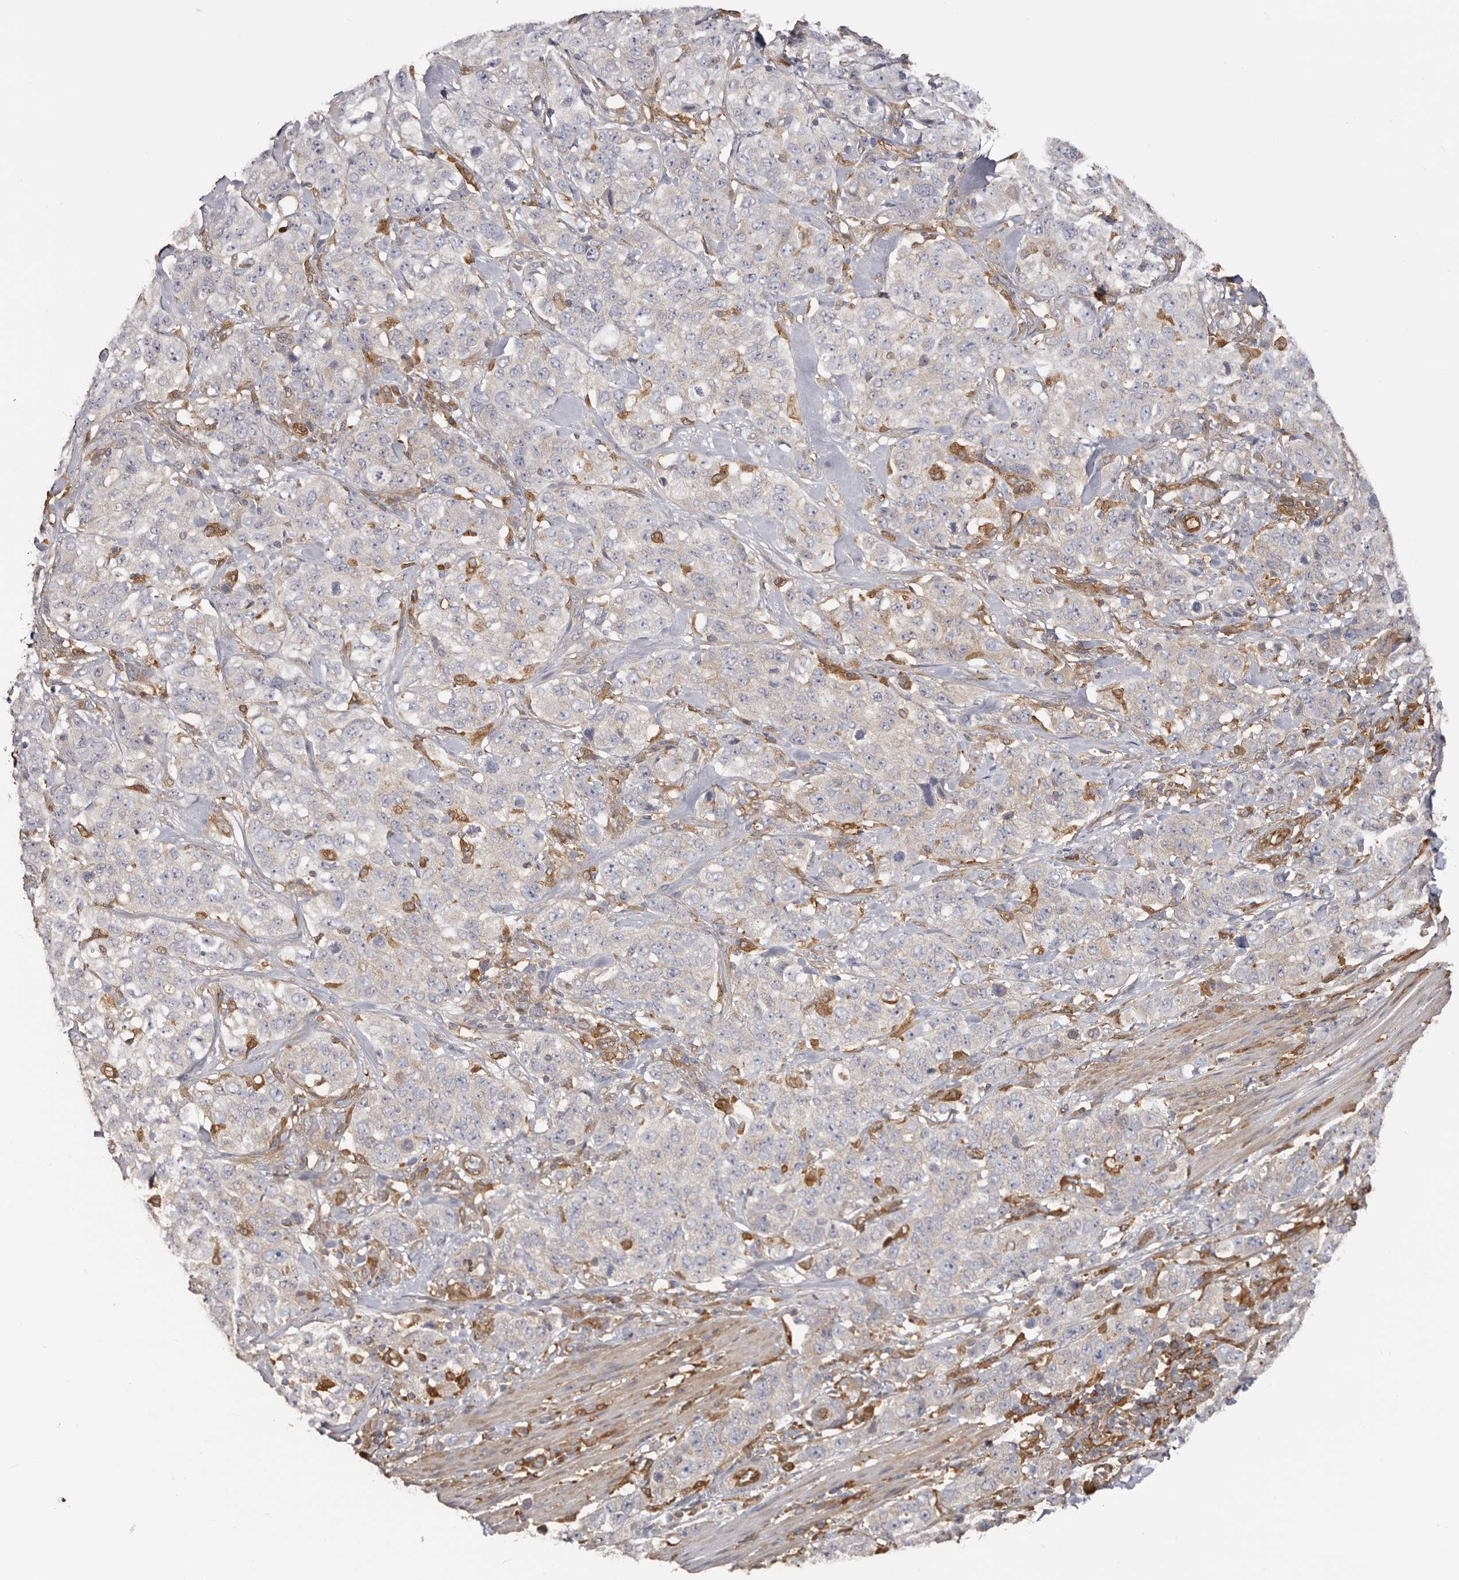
{"staining": {"intensity": "negative", "quantity": "none", "location": "none"}, "tissue": "stomach cancer", "cell_type": "Tumor cells", "image_type": "cancer", "snomed": [{"axis": "morphology", "description": "Adenocarcinoma, NOS"}, {"axis": "topography", "description": "Stomach"}], "caption": "Immunohistochemical staining of stomach cancer displays no significant staining in tumor cells.", "gene": "LAP3", "patient": {"sex": "male", "age": 48}}